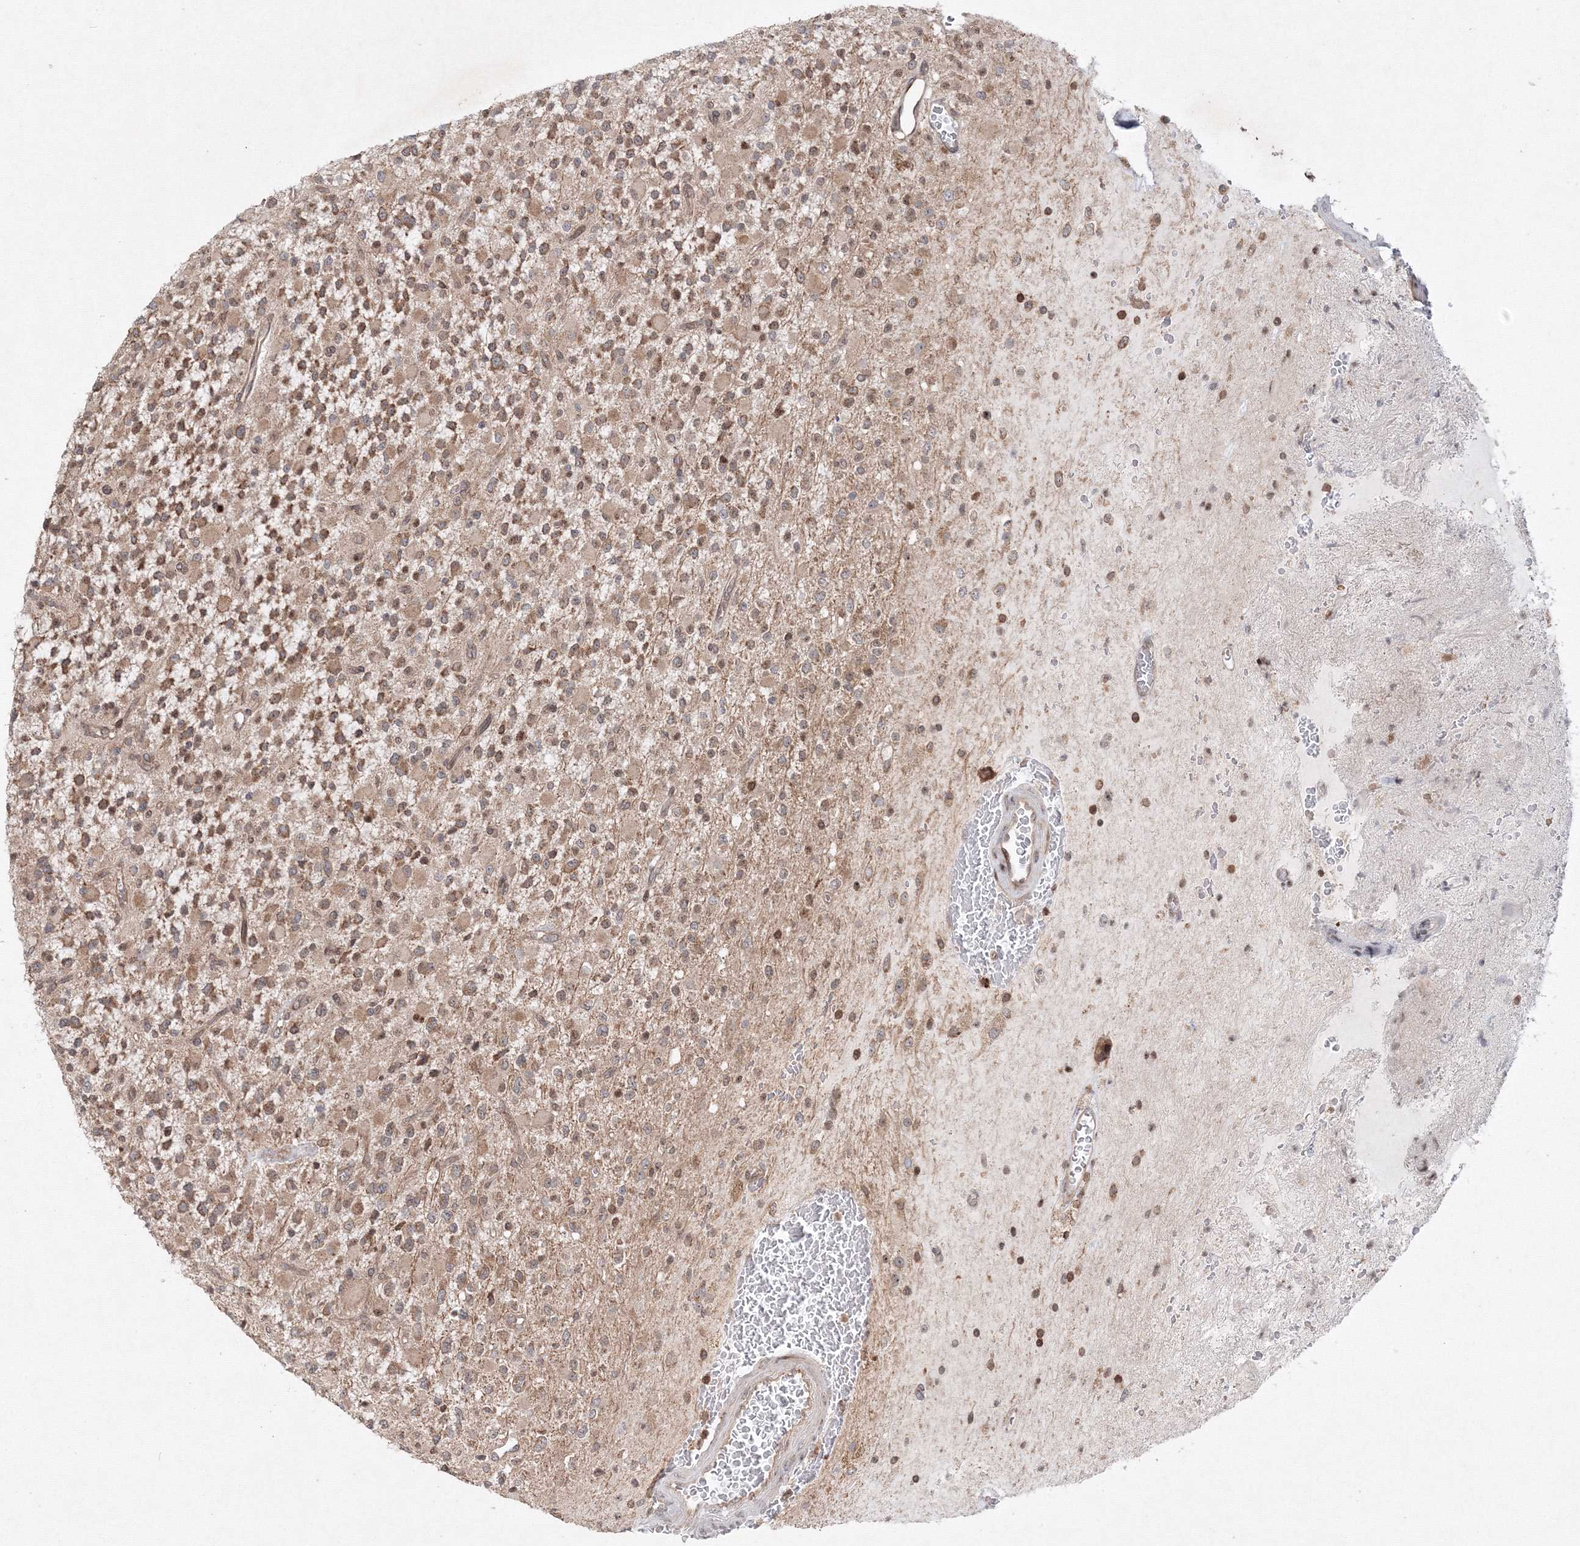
{"staining": {"intensity": "moderate", "quantity": ">75%", "location": "cytoplasmic/membranous"}, "tissue": "glioma", "cell_type": "Tumor cells", "image_type": "cancer", "snomed": [{"axis": "morphology", "description": "Glioma, malignant, High grade"}, {"axis": "topography", "description": "Brain"}], "caption": "Human malignant glioma (high-grade) stained for a protein (brown) demonstrates moderate cytoplasmic/membranous positive positivity in approximately >75% of tumor cells.", "gene": "MKRN2", "patient": {"sex": "male", "age": 34}}